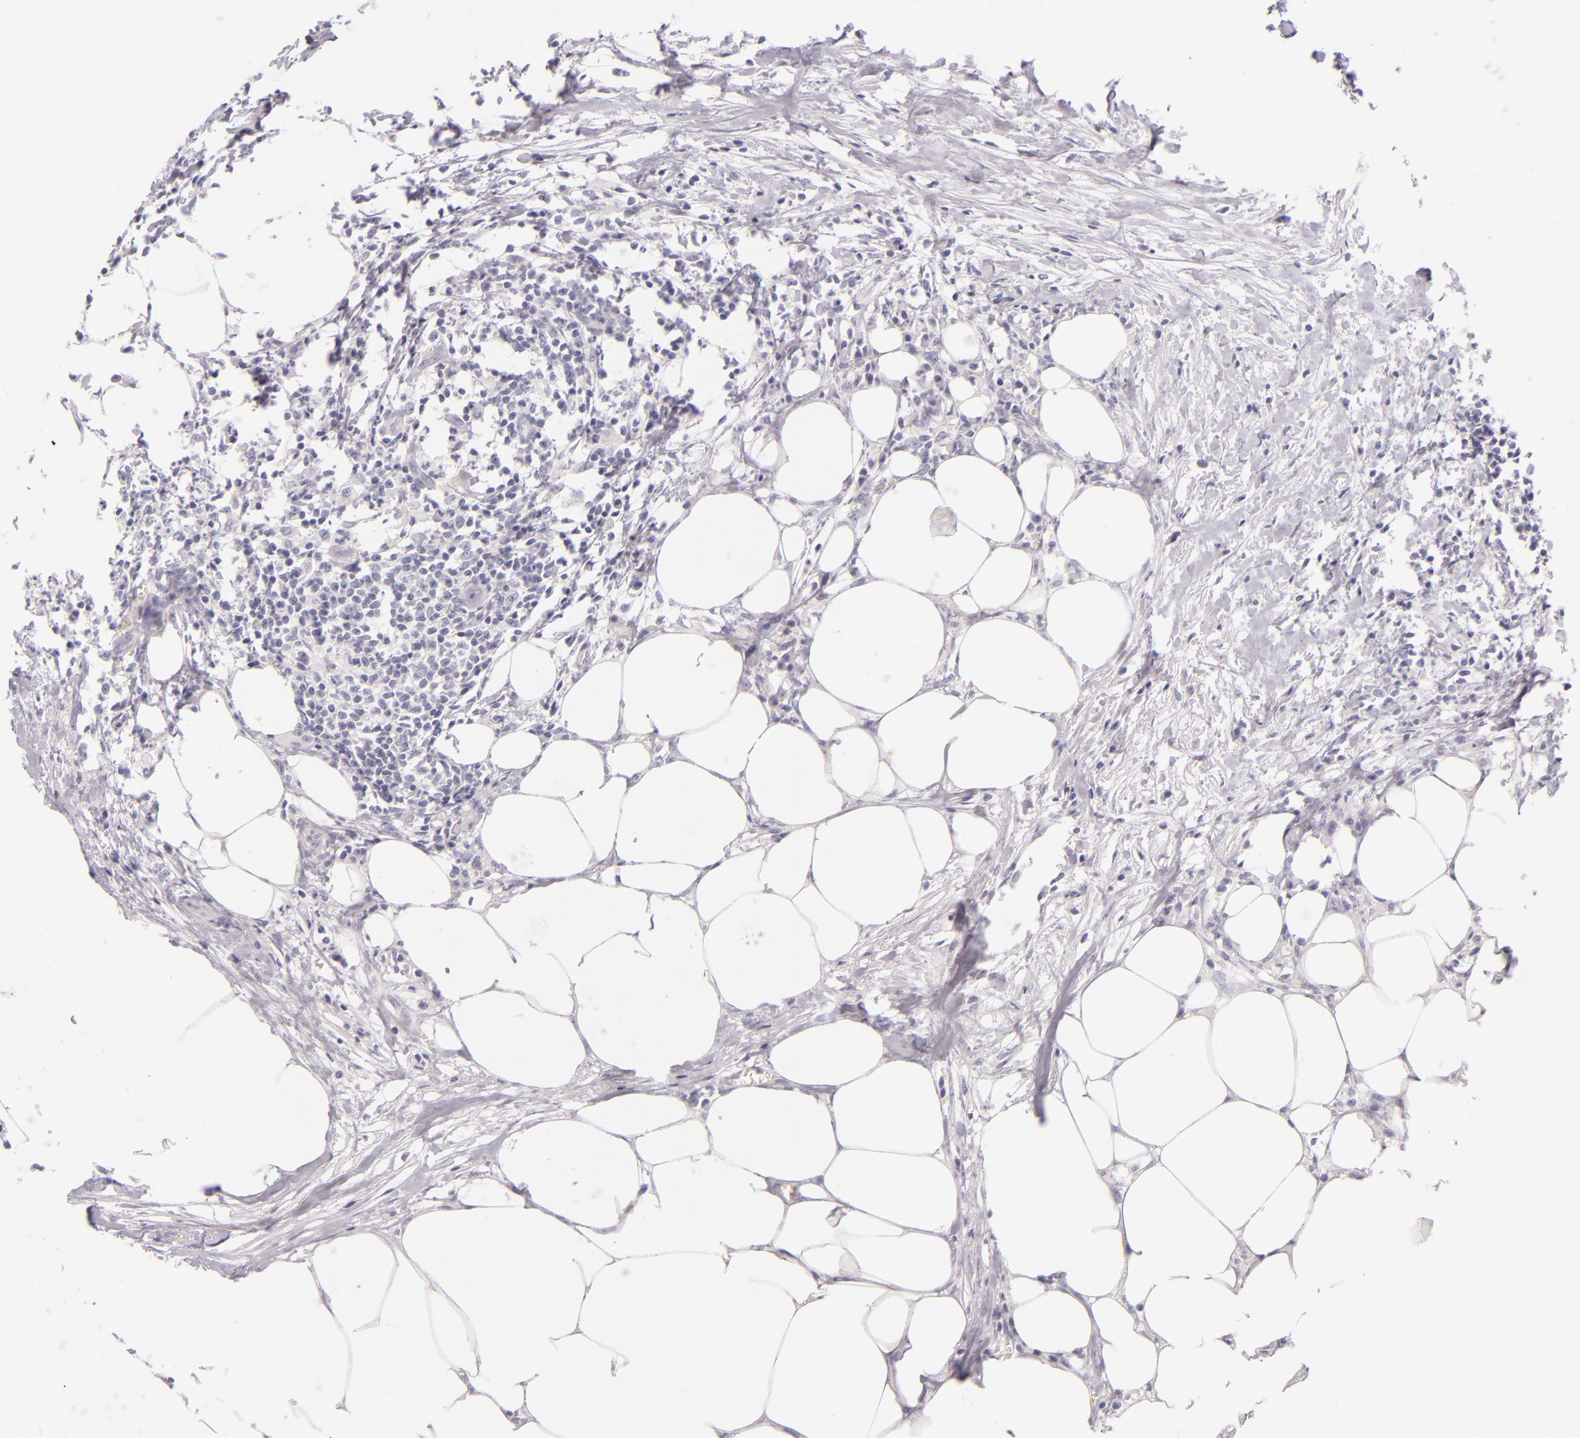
{"staining": {"intensity": "negative", "quantity": "none", "location": "none"}, "tissue": "colorectal cancer", "cell_type": "Tumor cells", "image_type": "cancer", "snomed": [{"axis": "morphology", "description": "Adenocarcinoma, NOS"}, {"axis": "topography", "description": "Colon"}], "caption": "Image shows no significant protein staining in tumor cells of colorectal adenocarcinoma. Brightfield microscopy of immunohistochemistry (IHC) stained with DAB (brown) and hematoxylin (blue), captured at high magnification.", "gene": "INA", "patient": {"sex": "male", "age": 55}}